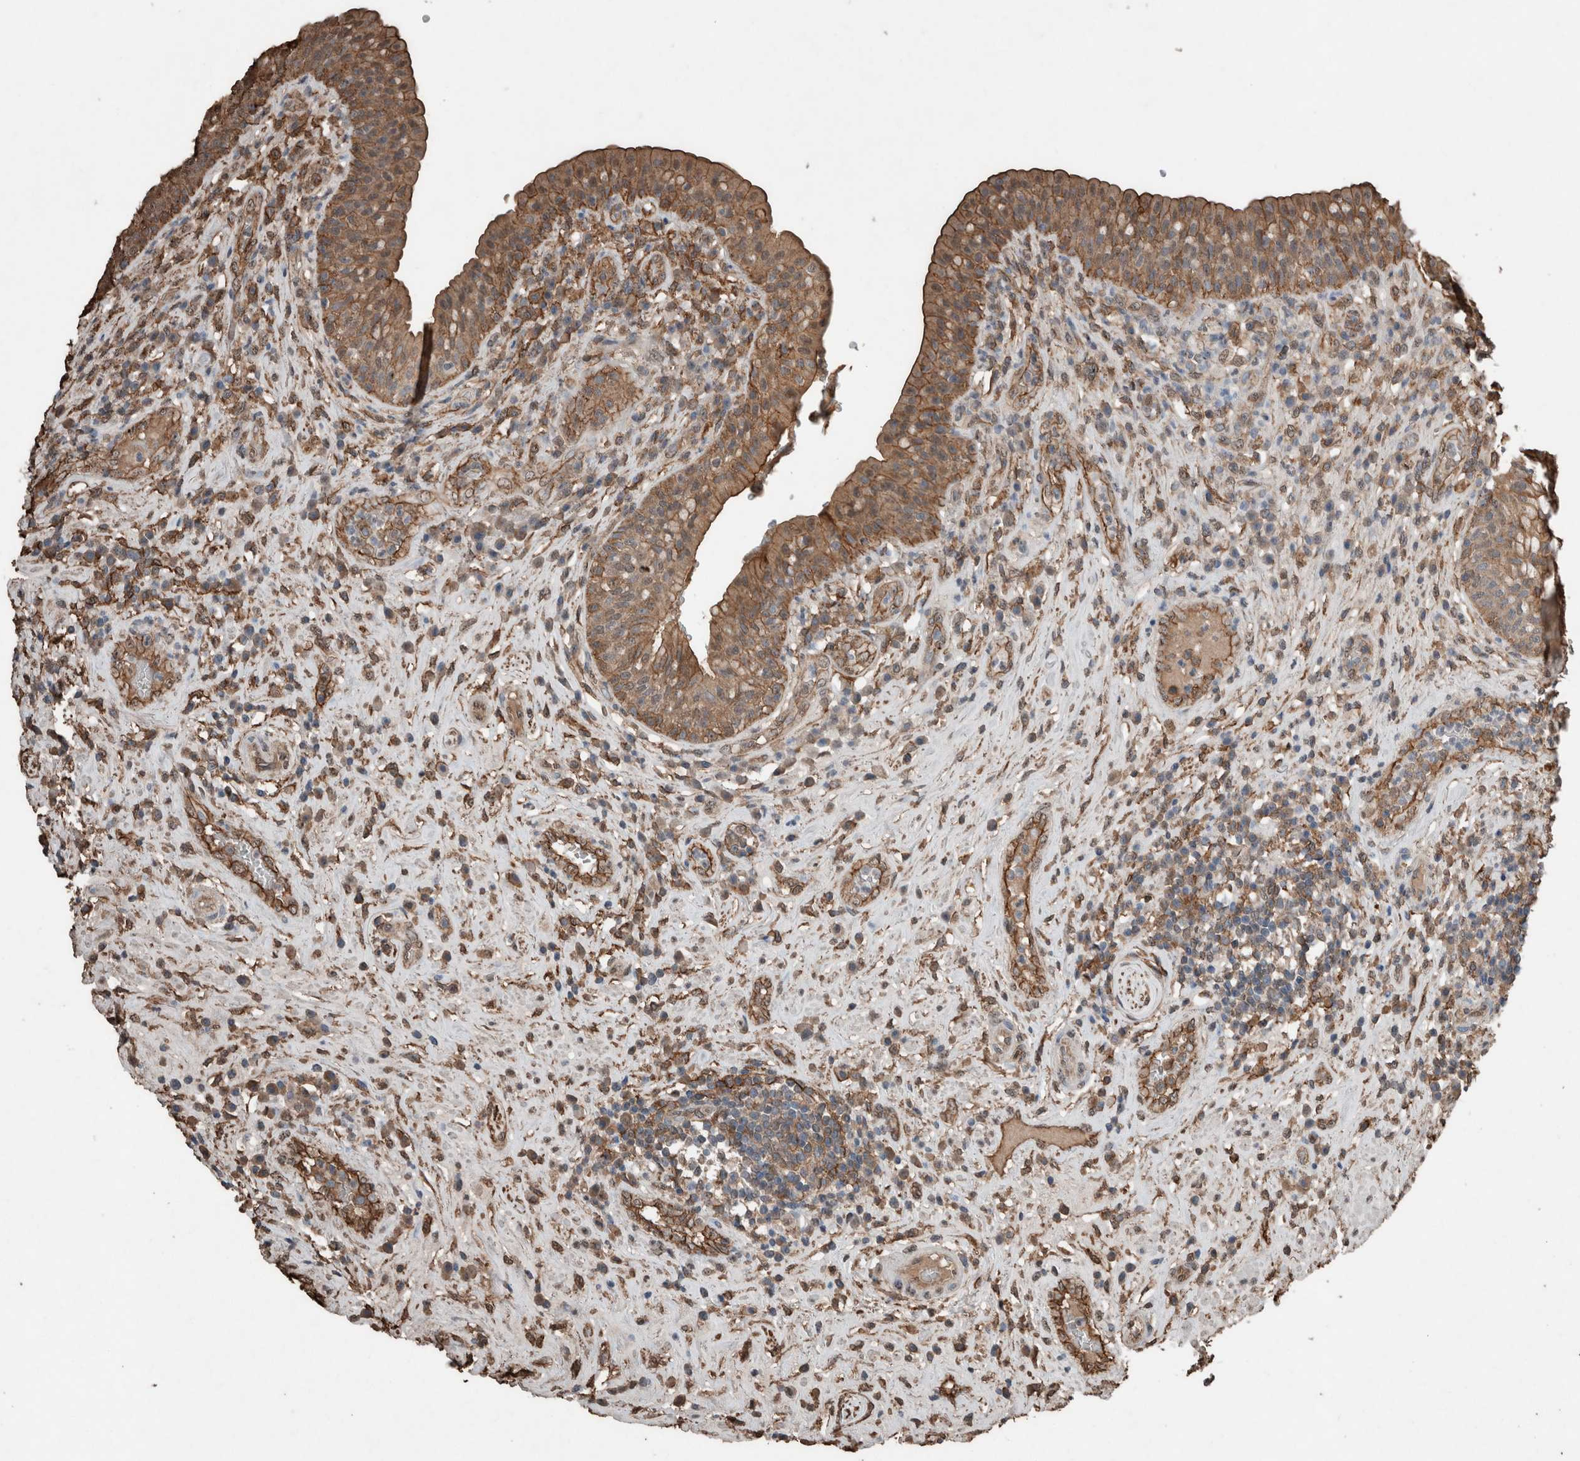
{"staining": {"intensity": "moderate", "quantity": ">75%", "location": "cytoplasmic/membranous"}, "tissue": "urinary bladder", "cell_type": "Urothelial cells", "image_type": "normal", "snomed": [{"axis": "morphology", "description": "Normal tissue, NOS"}, {"axis": "topography", "description": "Urinary bladder"}], "caption": "DAB immunohistochemical staining of normal human urinary bladder demonstrates moderate cytoplasmic/membranous protein positivity in approximately >75% of urothelial cells.", "gene": "S100A10", "patient": {"sex": "female", "age": 62}}